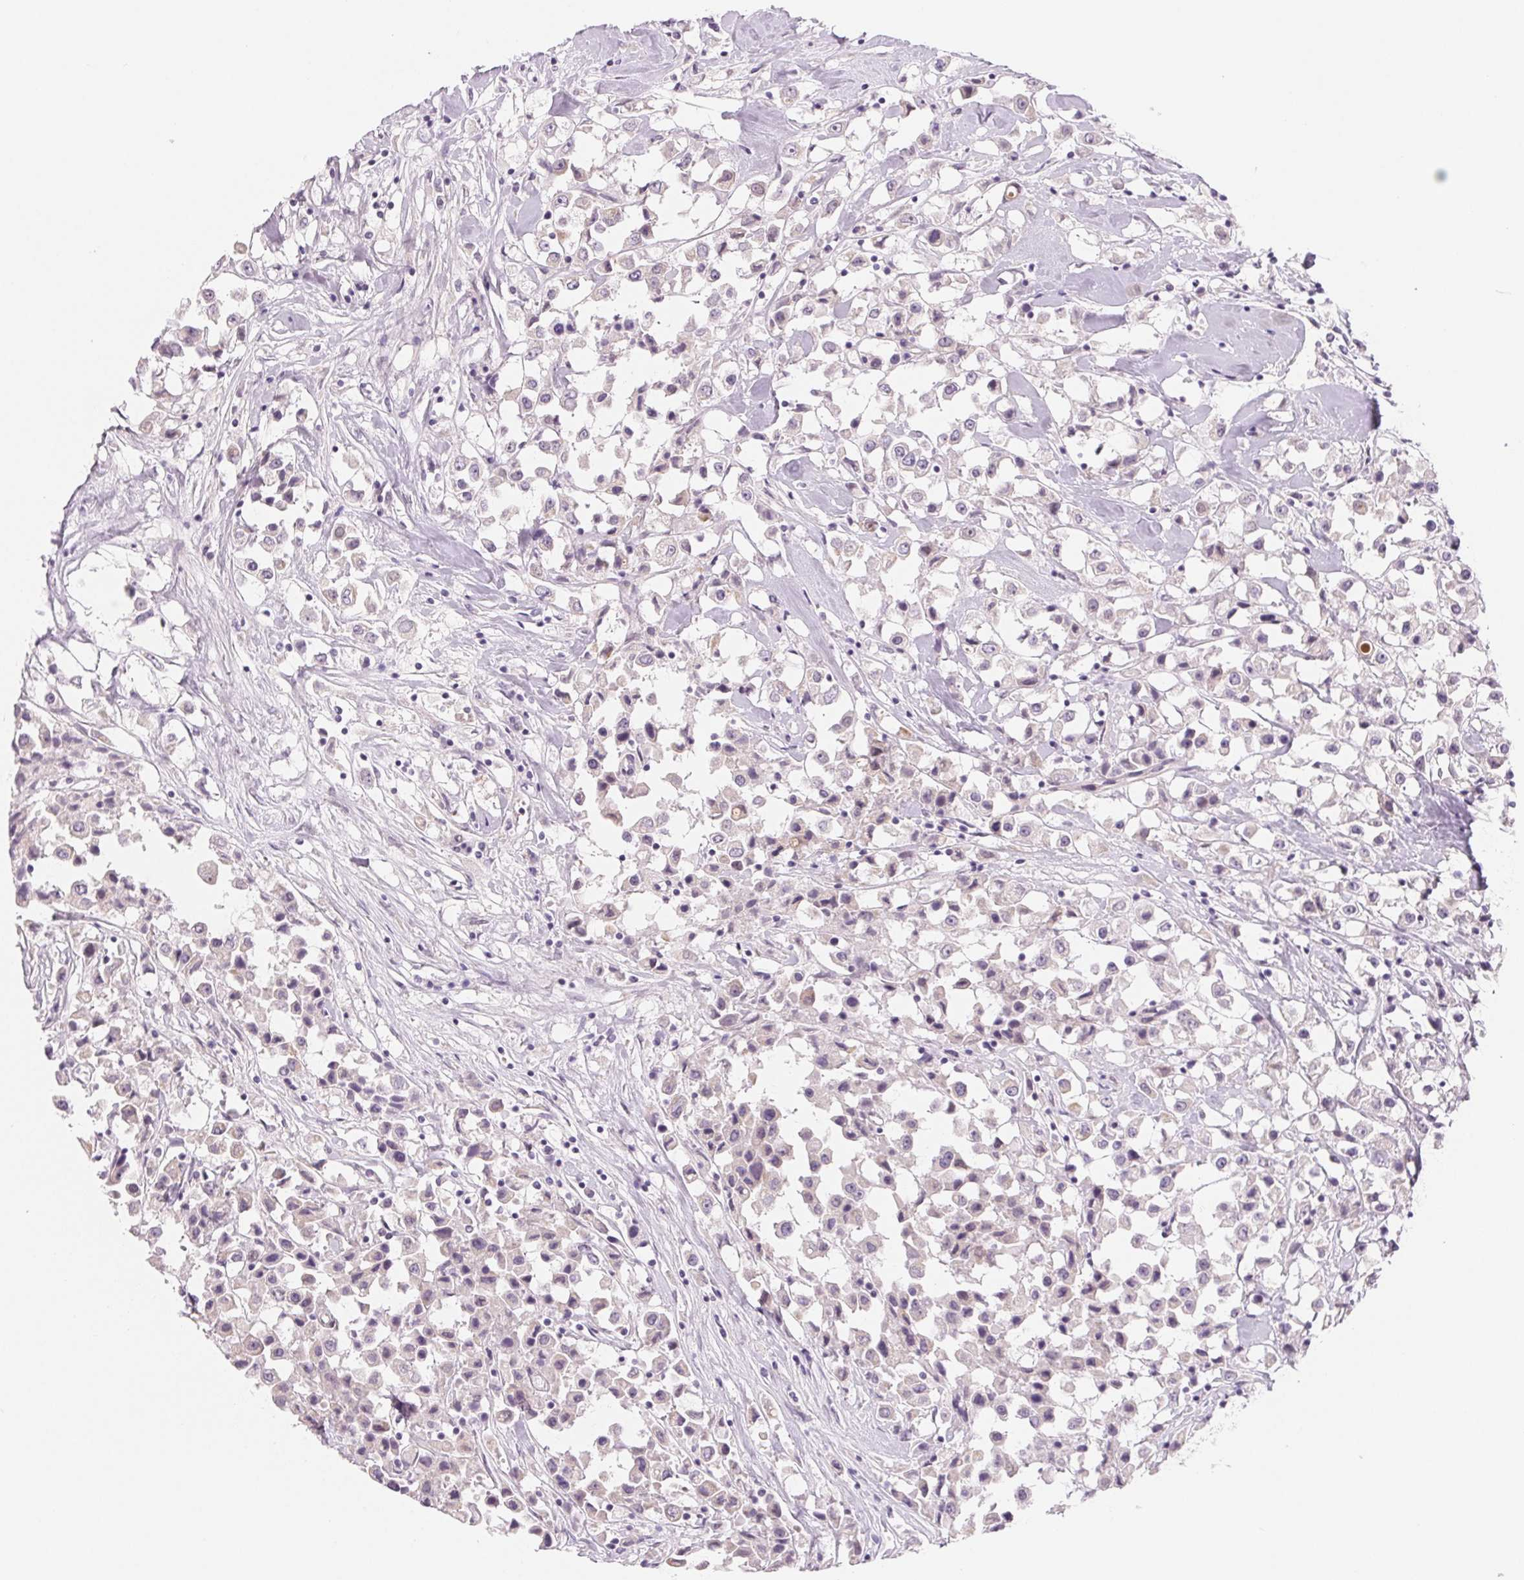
{"staining": {"intensity": "negative", "quantity": "none", "location": "none"}, "tissue": "breast cancer", "cell_type": "Tumor cells", "image_type": "cancer", "snomed": [{"axis": "morphology", "description": "Duct carcinoma"}, {"axis": "topography", "description": "Breast"}], "caption": "Image shows no protein staining in tumor cells of breast intraductal carcinoma tissue.", "gene": "CCDC168", "patient": {"sex": "female", "age": 61}}